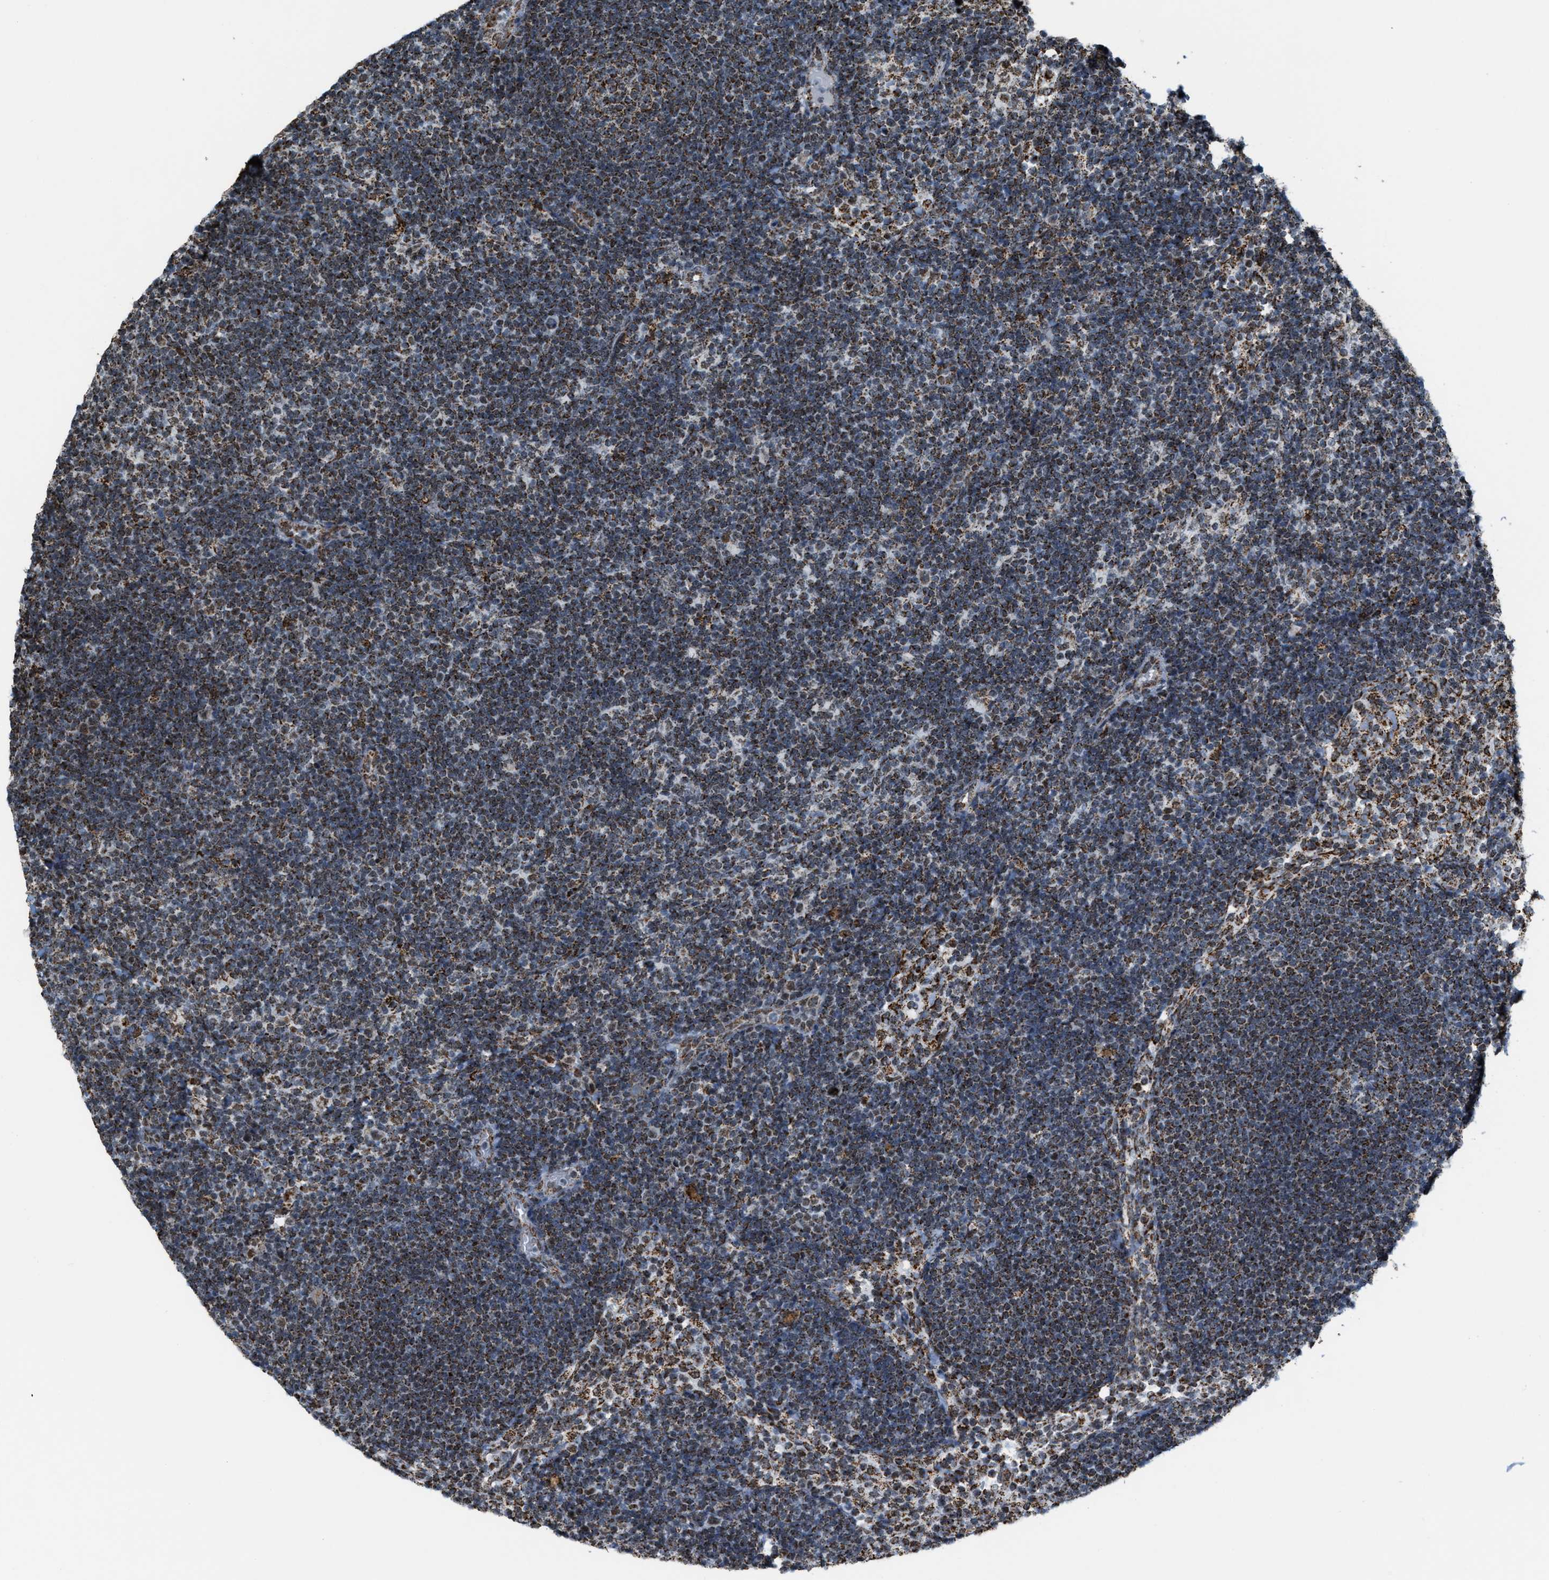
{"staining": {"intensity": "moderate", "quantity": "25%-75%", "location": "cytoplasmic/membranous"}, "tissue": "lymph node", "cell_type": "Germinal center cells", "image_type": "normal", "snomed": [{"axis": "morphology", "description": "Normal tissue, NOS"}, {"axis": "morphology", "description": "Carcinoid, malignant, NOS"}, {"axis": "topography", "description": "Lymph node"}], "caption": "Benign lymph node demonstrates moderate cytoplasmic/membranous positivity in approximately 25%-75% of germinal center cells Using DAB (3,3'-diaminobenzidine) (brown) and hematoxylin (blue) stains, captured at high magnification using brightfield microscopy..", "gene": "HIBADH", "patient": {"sex": "male", "age": 47}}